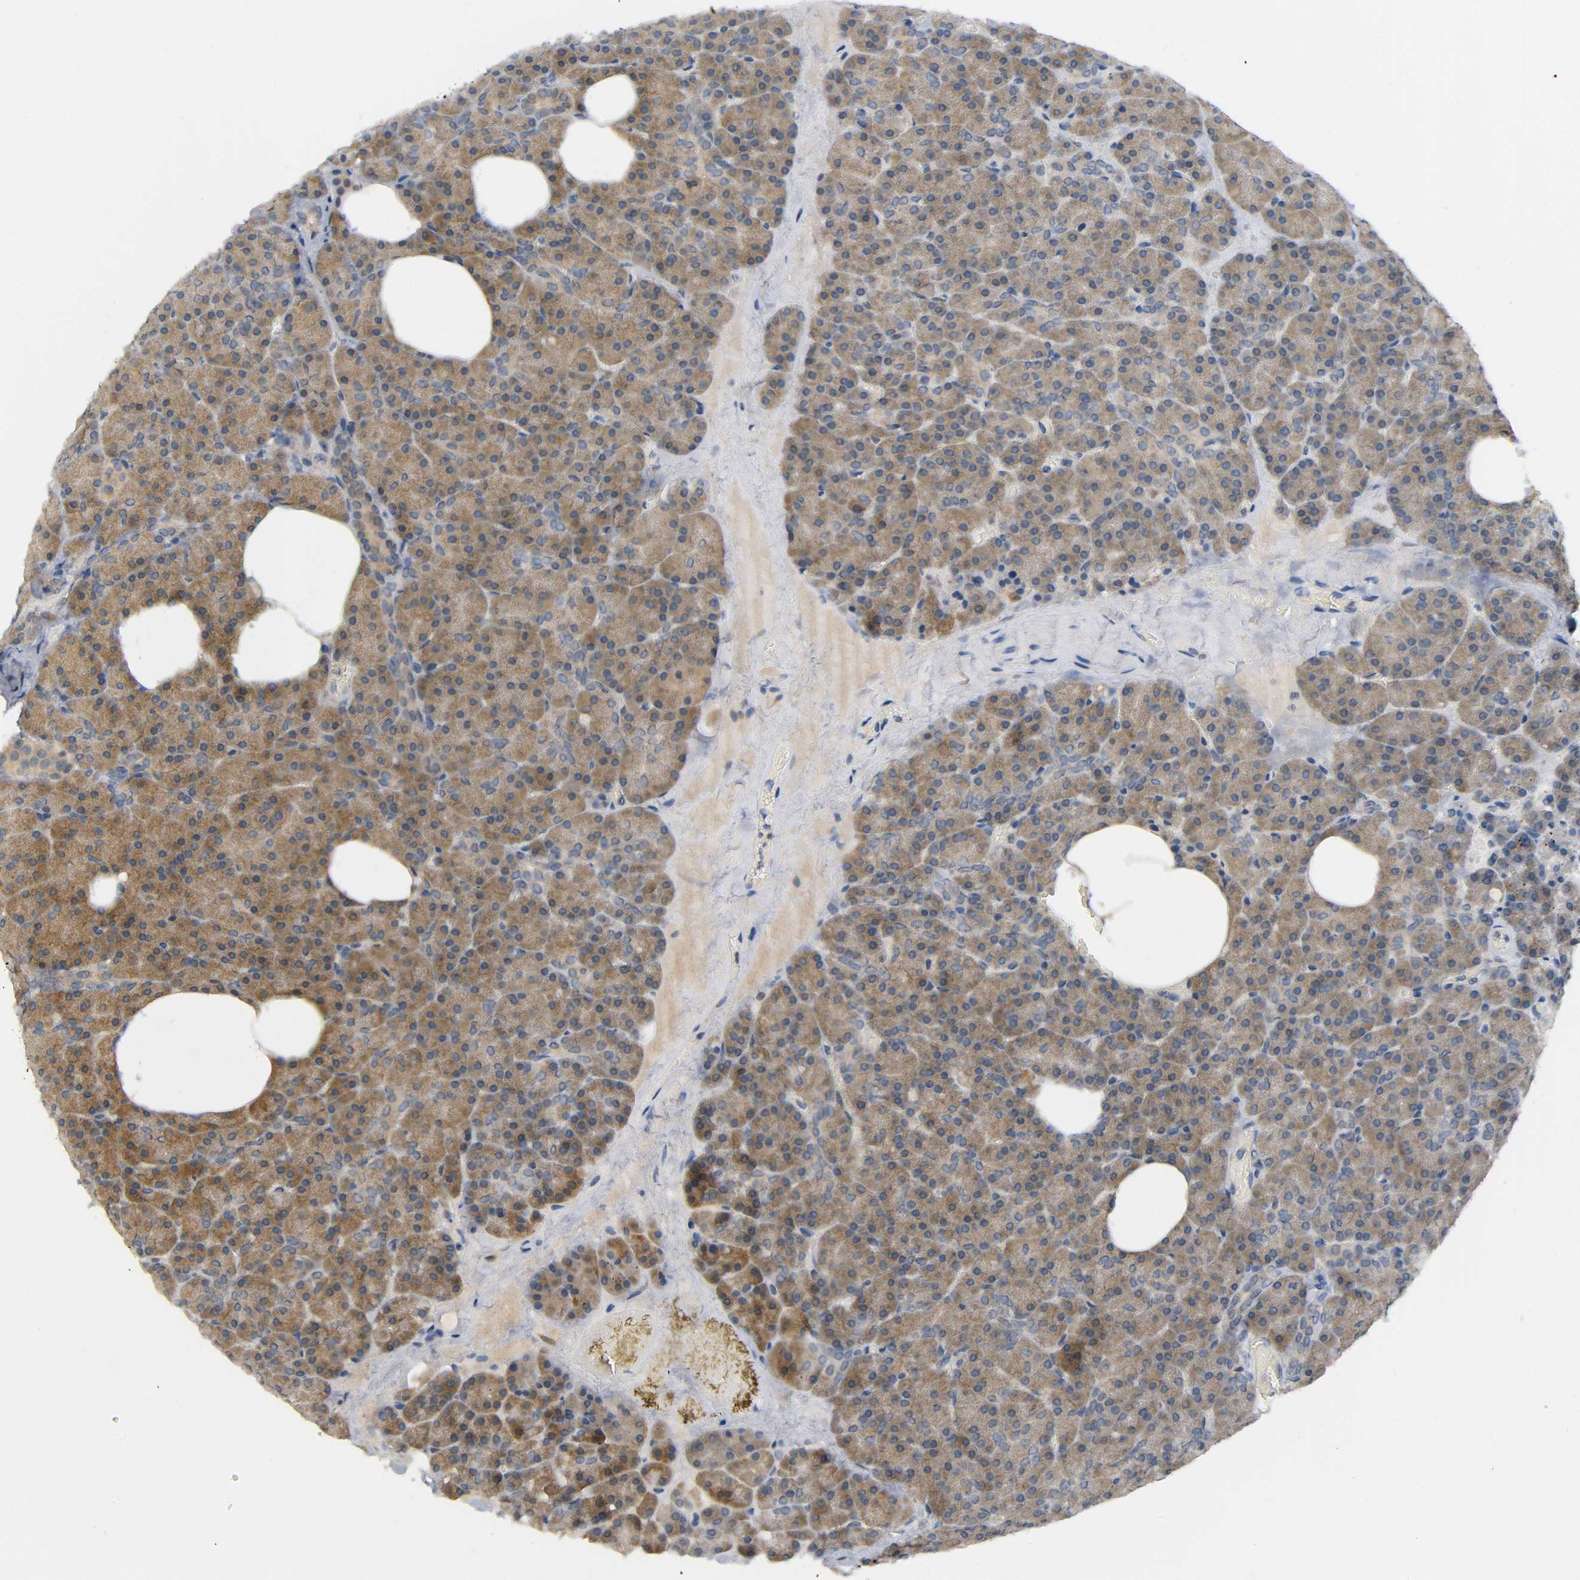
{"staining": {"intensity": "moderate", "quantity": ">75%", "location": "cytoplasmic/membranous"}, "tissue": "pancreas", "cell_type": "Exocrine glandular cells", "image_type": "normal", "snomed": [{"axis": "morphology", "description": "Normal tissue, NOS"}, {"axis": "topography", "description": "Pancreas"}], "caption": "Immunohistochemical staining of normal human pancreas exhibits medium levels of moderate cytoplasmic/membranous expression in about >75% of exocrine glandular cells. (DAB IHC with brightfield microscopy, high magnification).", "gene": "MAPK8", "patient": {"sex": "female", "age": 35}}